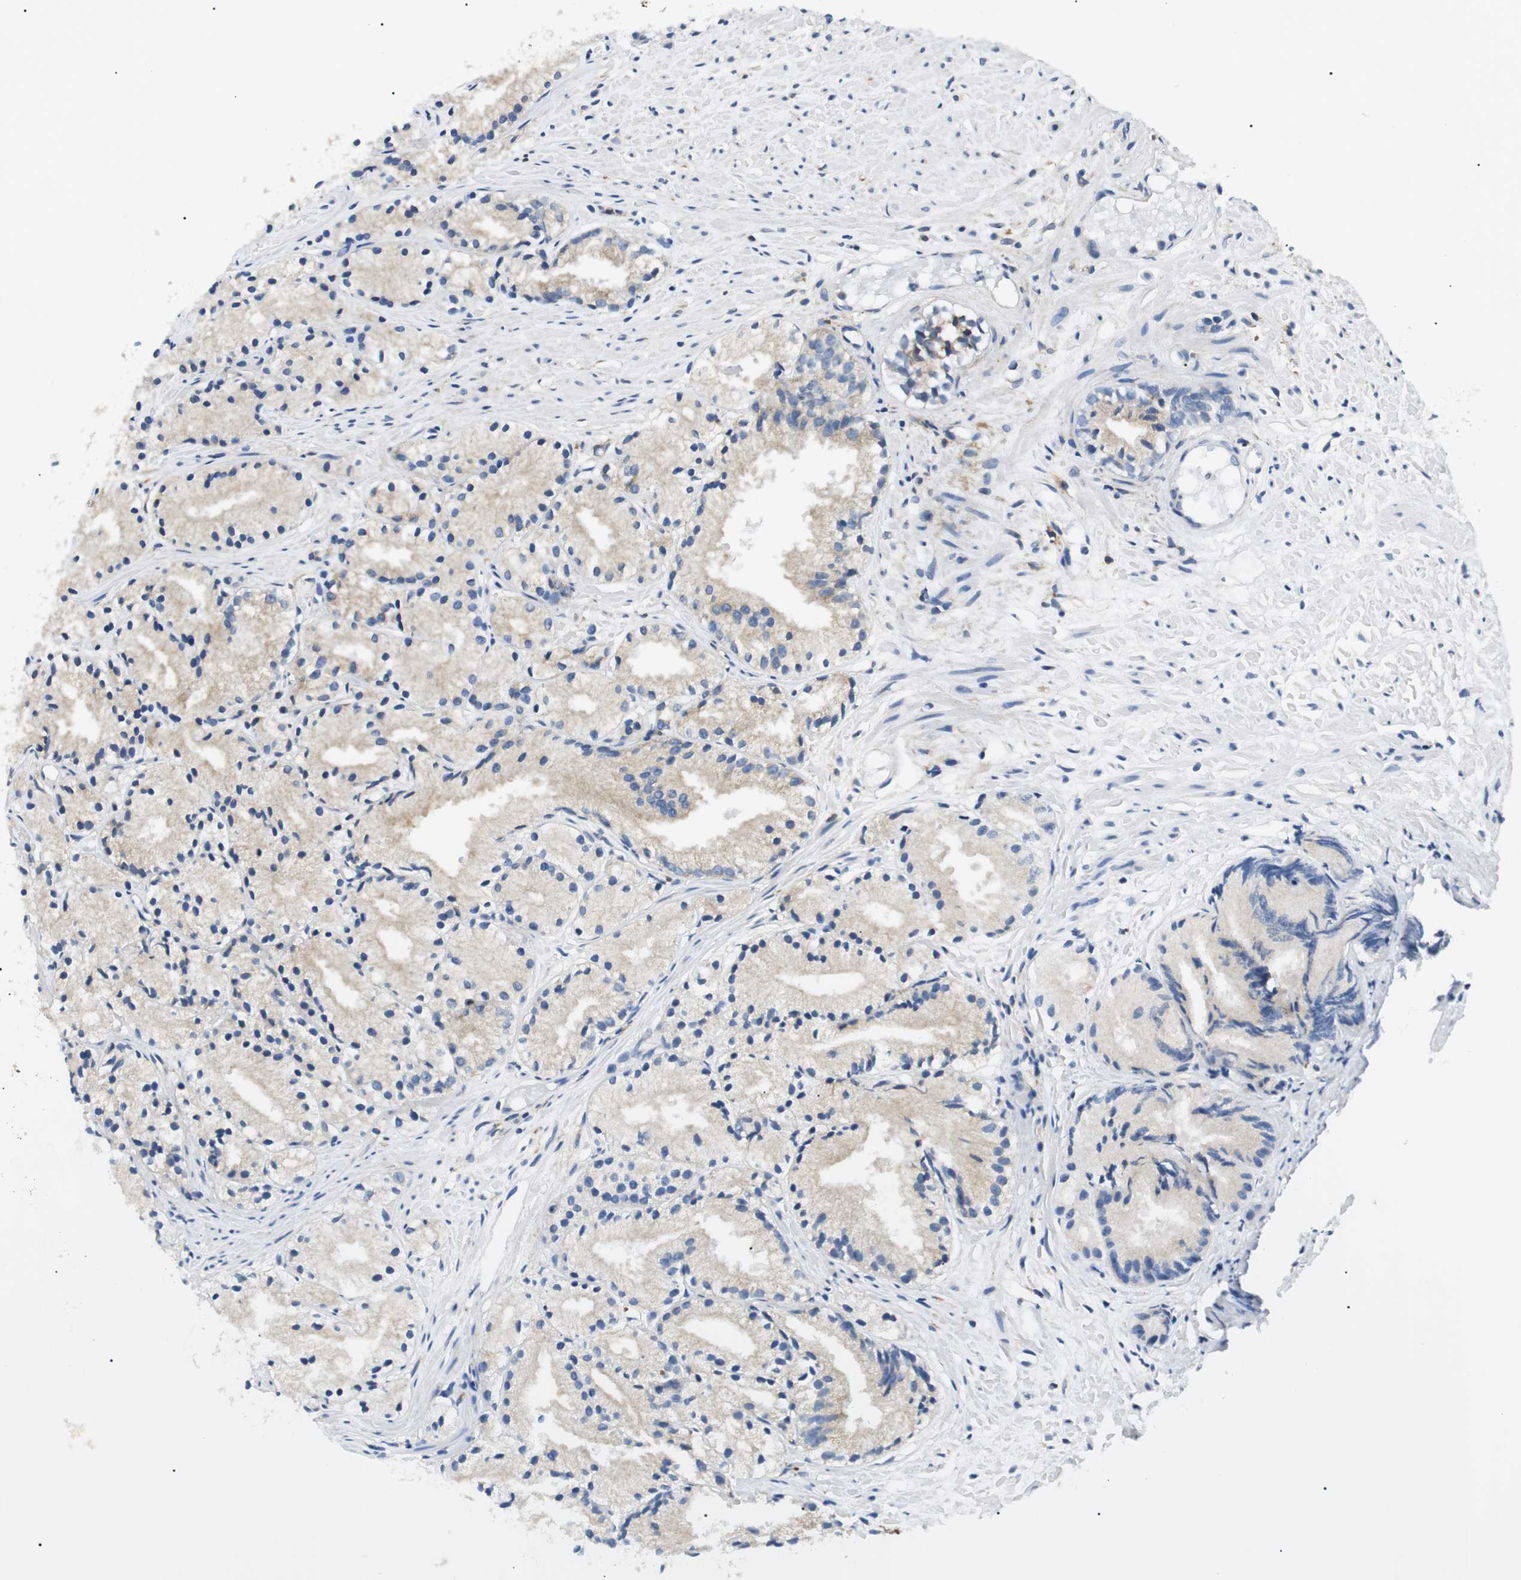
{"staining": {"intensity": "negative", "quantity": "none", "location": "none"}, "tissue": "prostate cancer", "cell_type": "Tumor cells", "image_type": "cancer", "snomed": [{"axis": "morphology", "description": "Adenocarcinoma, Low grade"}, {"axis": "topography", "description": "Prostate"}], "caption": "Tumor cells show no significant staining in adenocarcinoma (low-grade) (prostate). (Stains: DAB immunohistochemistry with hematoxylin counter stain, Microscopy: brightfield microscopy at high magnification).", "gene": "RAB9A", "patient": {"sex": "male", "age": 72}}